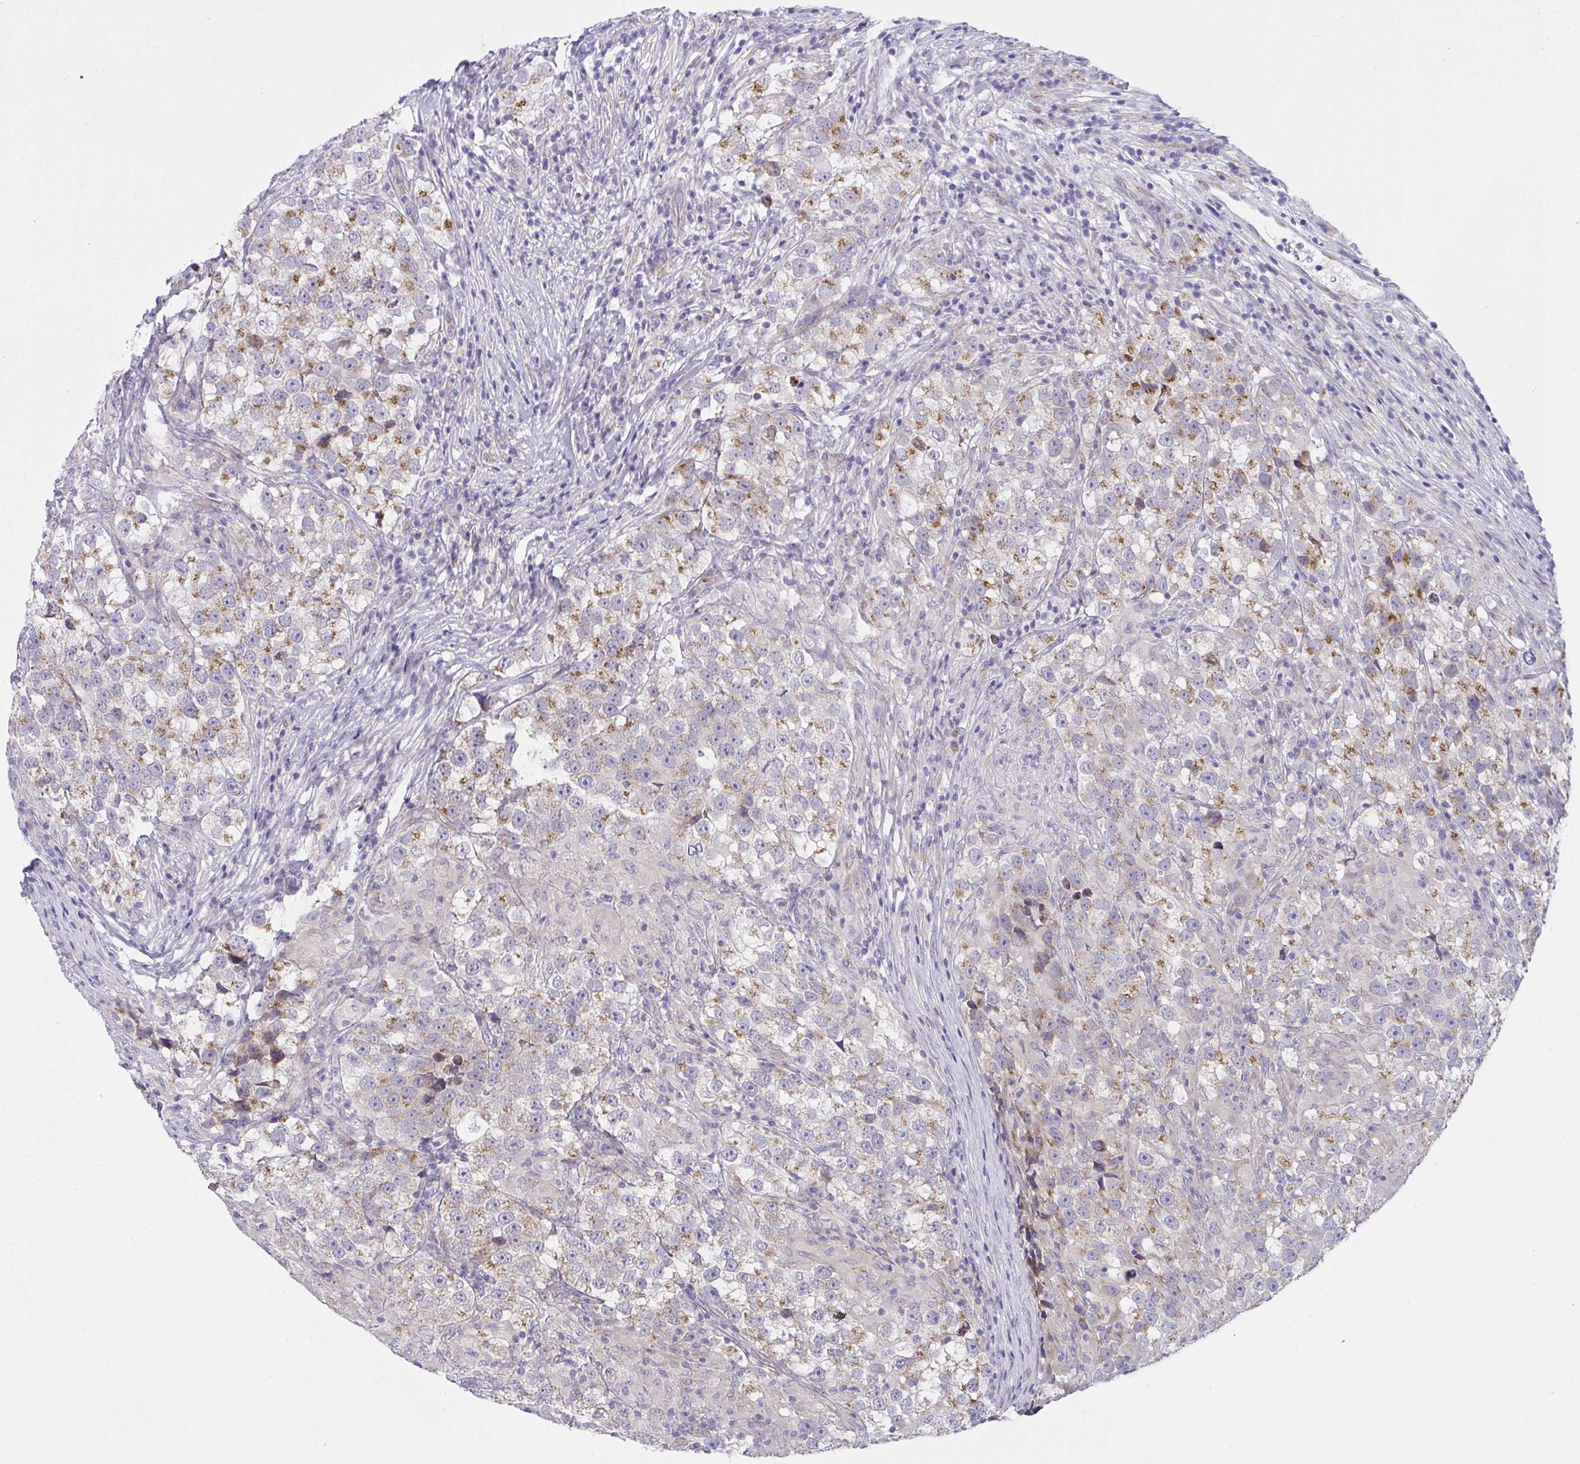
{"staining": {"intensity": "moderate", "quantity": "25%-75%", "location": "cytoplasmic/membranous"}, "tissue": "testis cancer", "cell_type": "Tumor cells", "image_type": "cancer", "snomed": [{"axis": "morphology", "description": "Seminoma, NOS"}, {"axis": "topography", "description": "Testis"}], "caption": "Protein staining by immunohistochemistry reveals moderate cytoplasmic/membranous expression in approximately 25%-75% of tumor cells in testis seminoma.", "gene": "MIA3", "patient": {"sex": "male", "age": 46}}